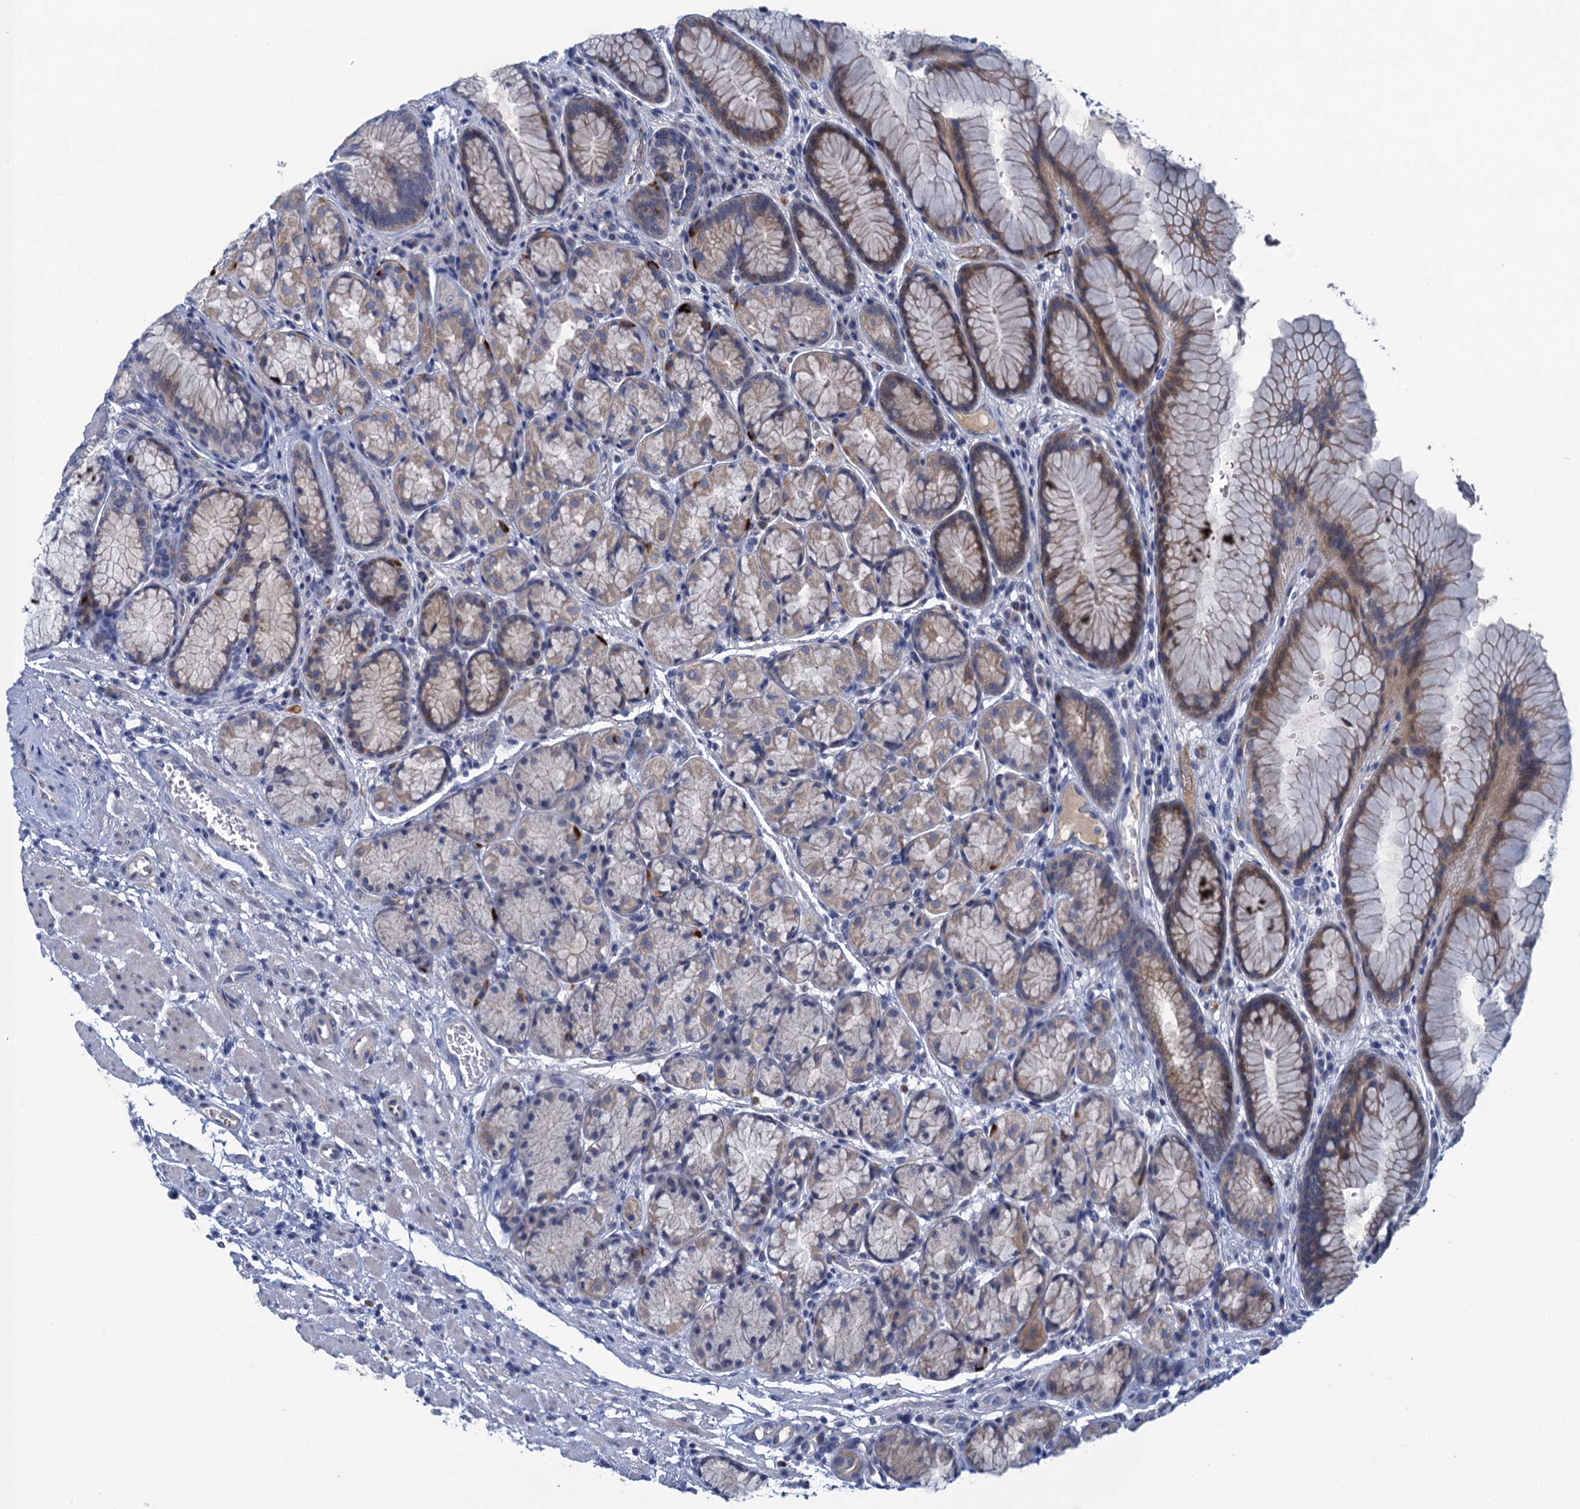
{"staining": {"intensity": "weak", "quantity": "25%-75%", "location": "cytoplasmic/membranous"}, "tissue": "stomach", "cell_type": "Glandular cells", "image_type": "normal", "snomed": [{"axis": "morphology", "description": "Normal tissue, NOS"}, {"axis": "topography", "description": "Stomach"}], "caption": "Immunohistochemistry micrograph of normal stomach: human stomach stained using IHC exhibits low levels of weak protein expression localized specifically in the cytoplasmic/membranous of glandular cells, appearing as a cytoplasmic/membranous brown color.", "gene": "SCEL", "patient": {"sex": "male", "age": 63}}